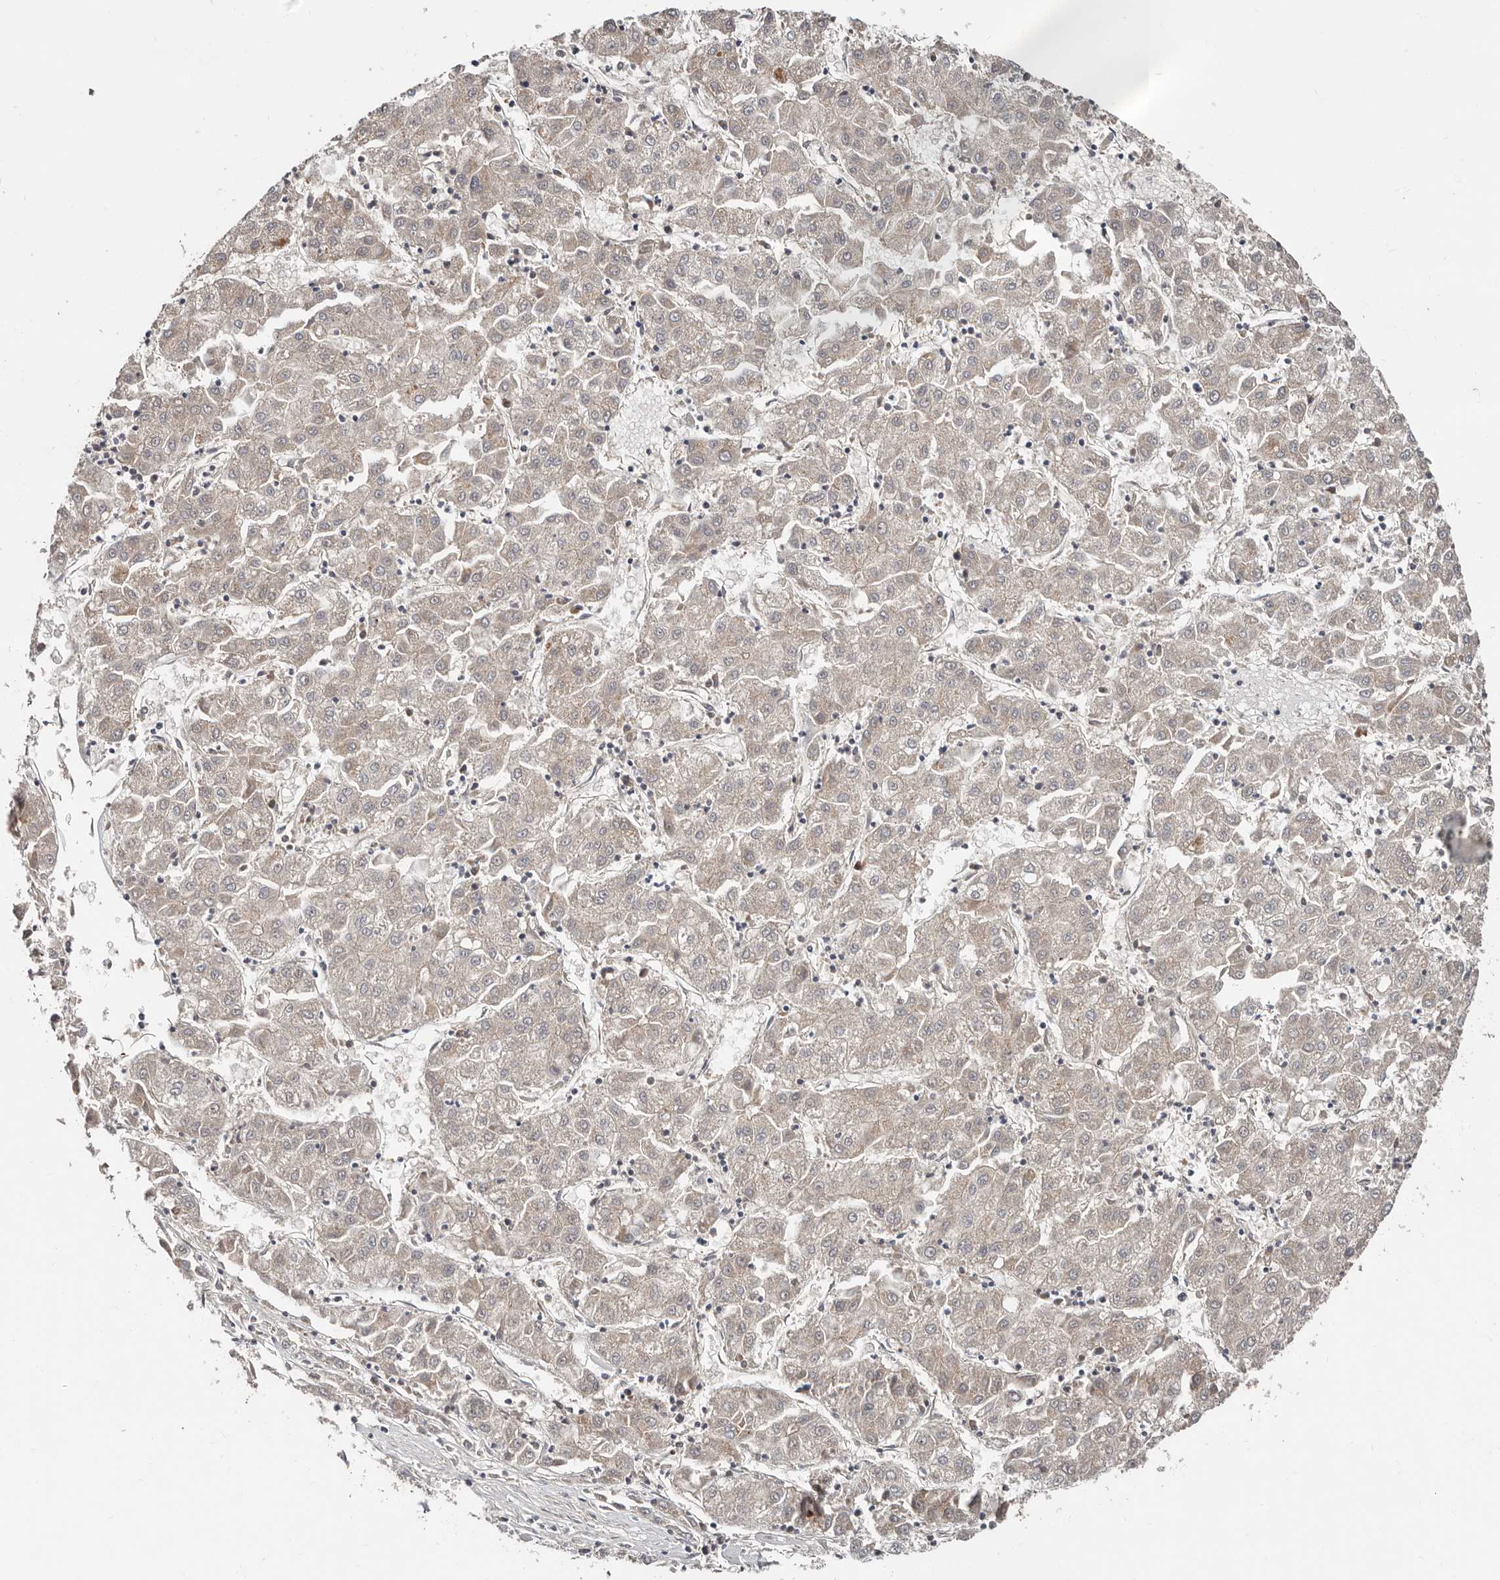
{"staining": {"intensity": "weak", "quantity": "<25%", "location": "cytoplasmic/membranous"}, "tissue": "liver cancer", "cell_type": "Tumor cells", "image_type": "cancer", "snomed": [{"axis": "morphology", "description": "Carcinoma, Hepatocellular, NOS"}, {"axis": "topography", "description": "Liver"}], "caption": "Tumor cells show no significant expression in liver cancer.", "gene": "COG1", "patient": {"sex": "male", "age": 72}}